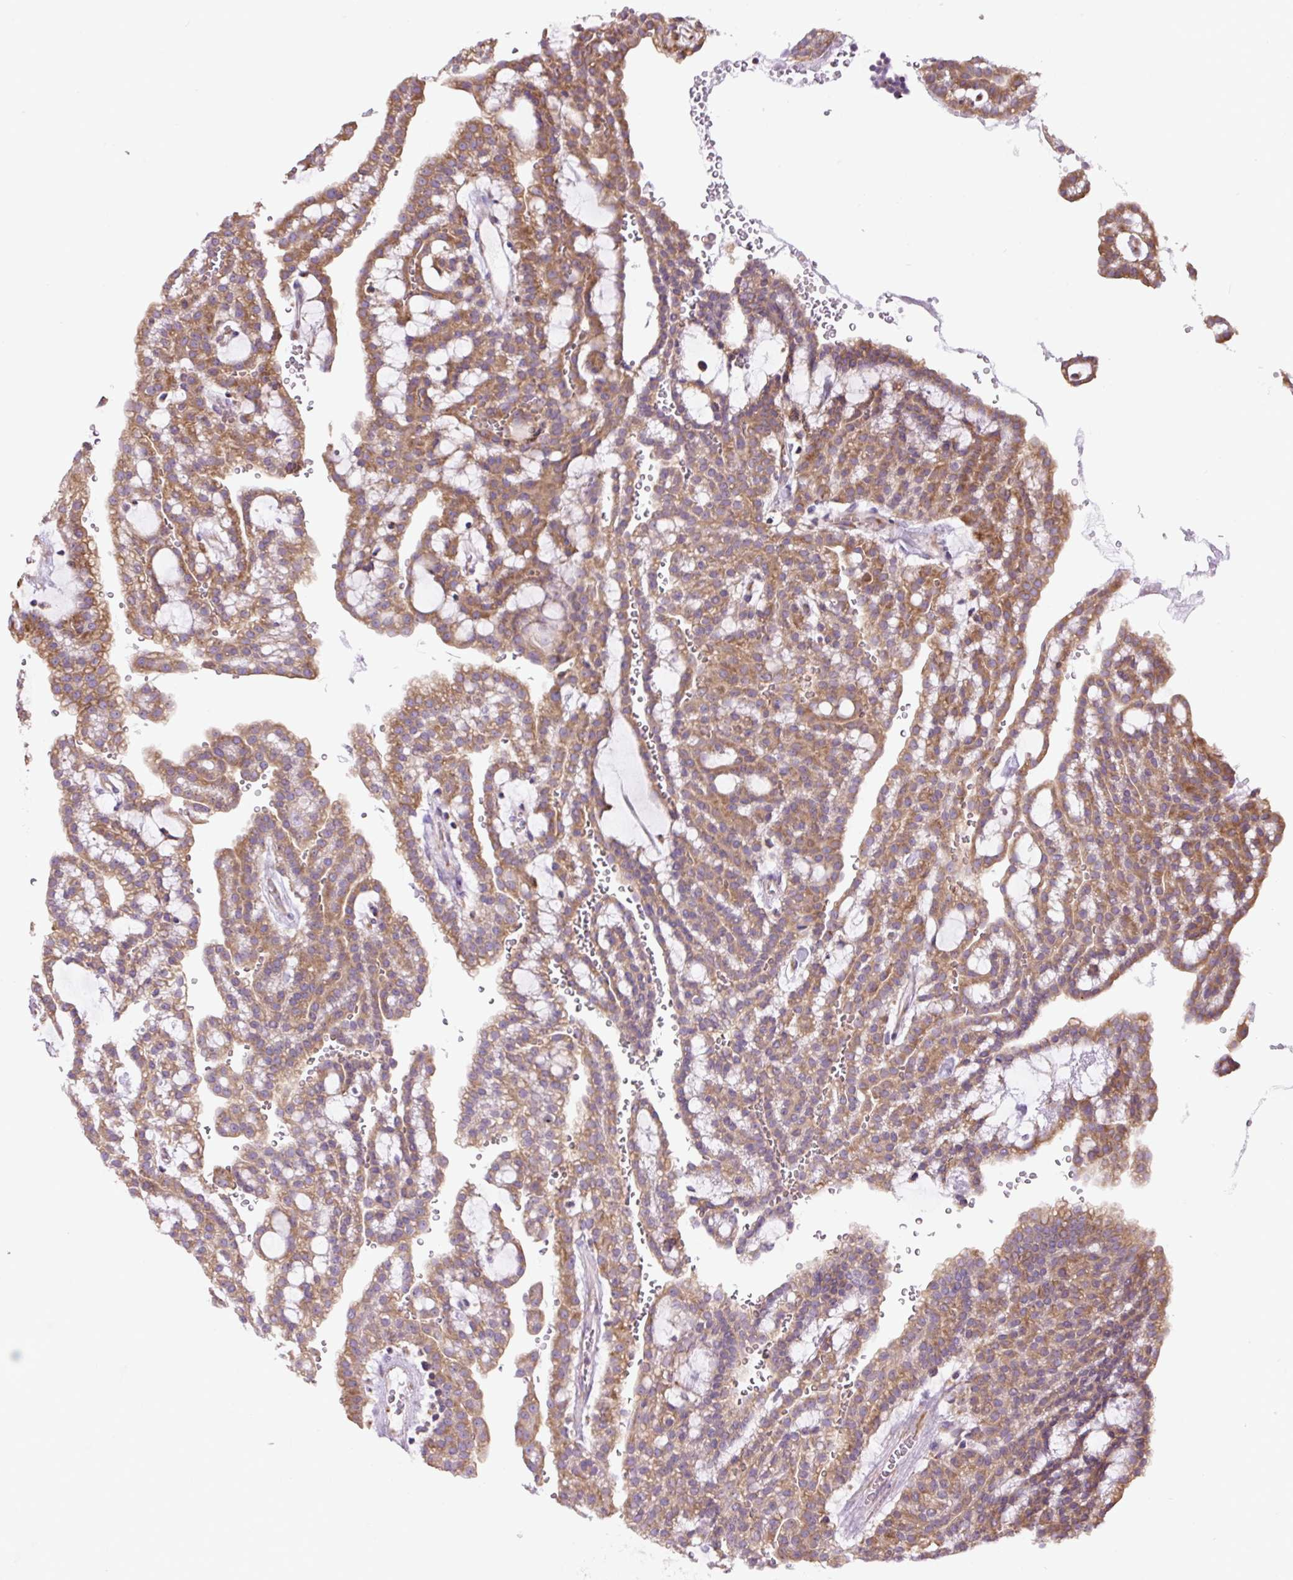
{"staining": {"intensity": "moderate", "quantity": ">75%", "location": "cytoplasmic/membranous"}, "tissue": "renal cancer", "cell_type": "Tumor cells", "image_type": "cancer", "snomed": [{"axis": "morphology", "description": "Adenocarcinoma, NOS"}, {"axis": "topography", "description": "Kidney"}], "caption": "Immunohistochemical staining of human renal cancer exhibits moderate cytoplasmic/membranous protein expression in about >75% of tumor cells.", "gene": "RPS23", "patient": {"sex": "male", "age": 63}}